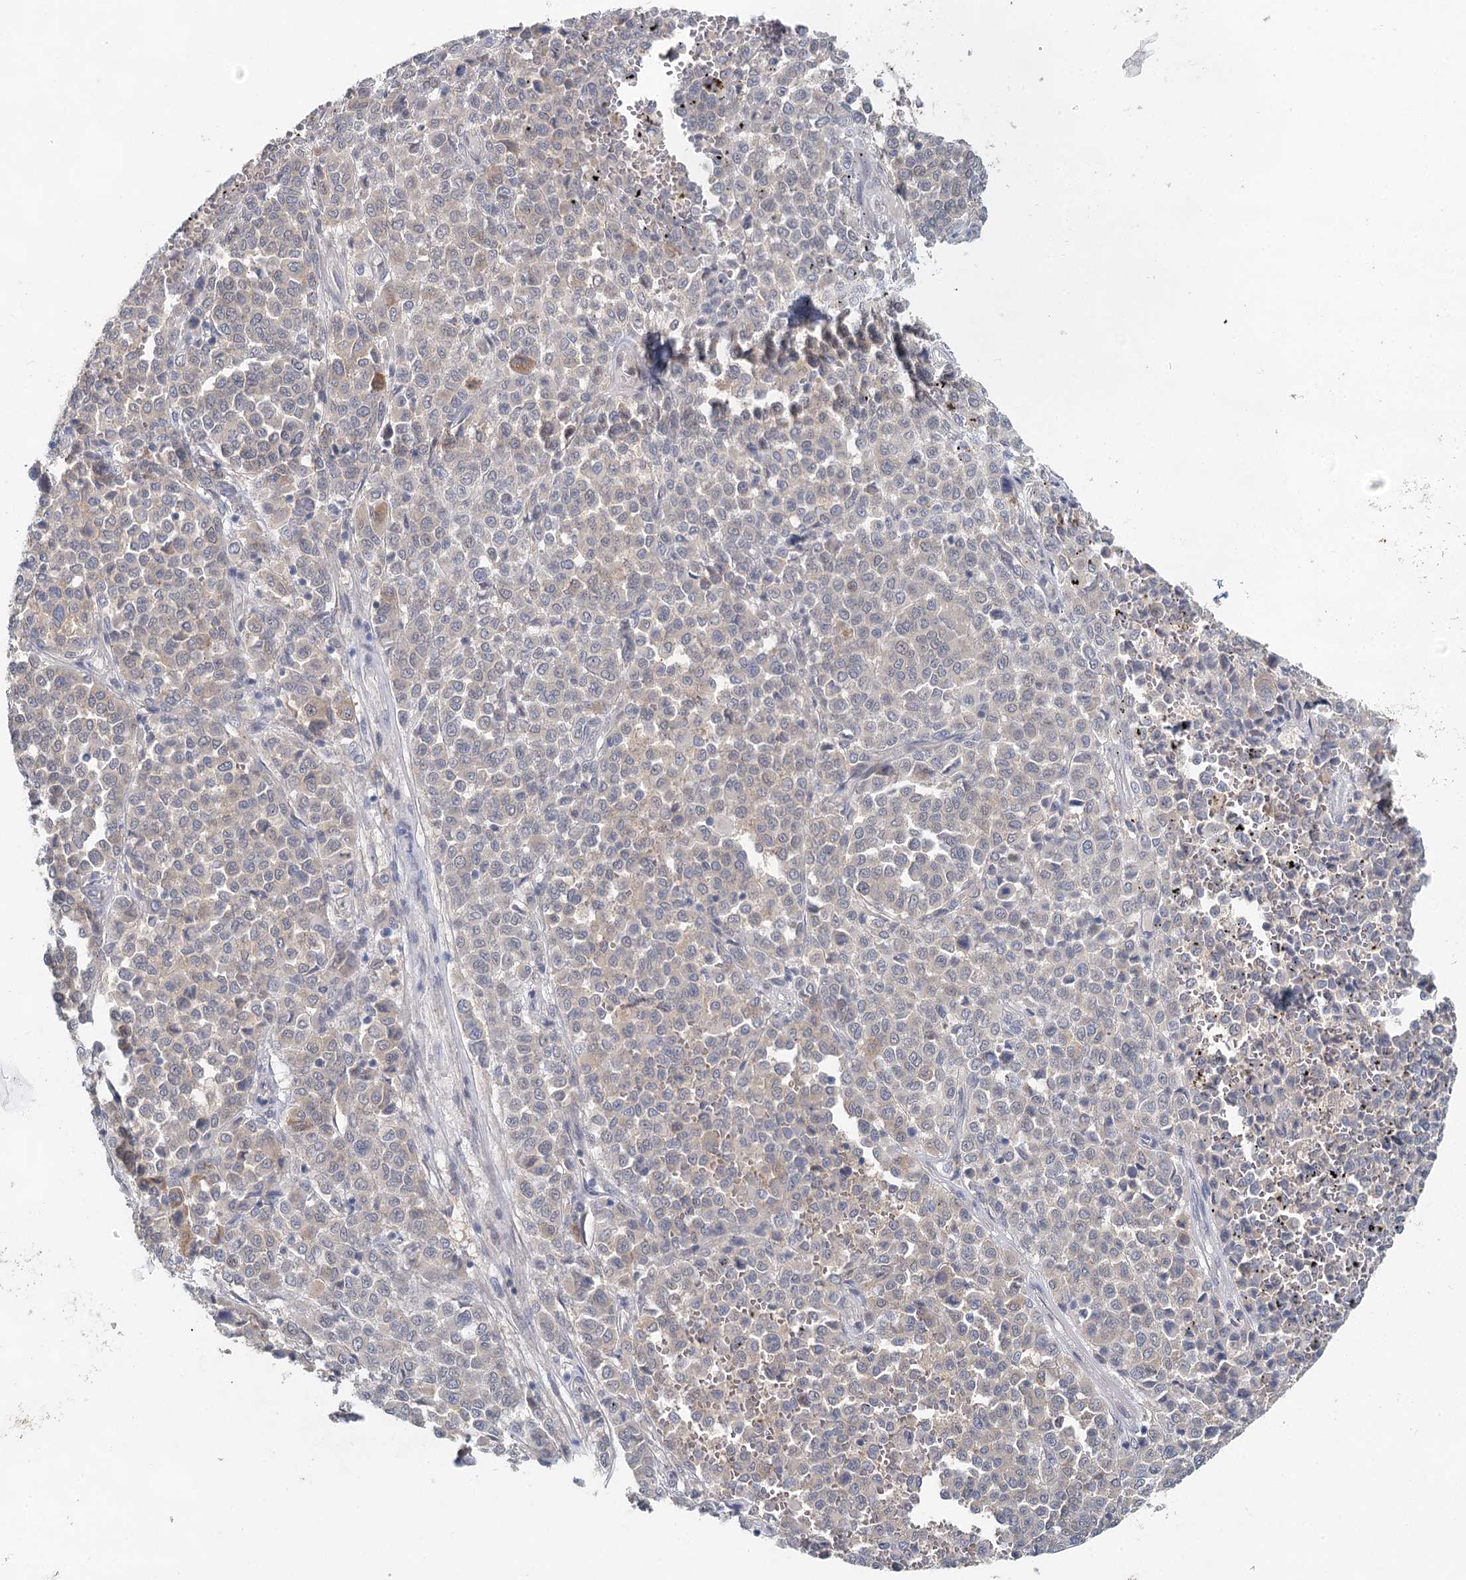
{"staining": {"intensity": "negative", "quantity": "none", "location": "none"}, "tissue": "melanoma", "cell_type": "Tumor cells", "image_type": "cancer", "snomed": [{"axis": "morphology", "description": "Malignant melanoma, Metastatic site"}, {"axis": "topography", "description": "Pancreas"}], "caption": "Immunohistochemistry (IHC) of human malignant melanoma (metastatic site) displays no positivity in tumor cells.", "gene": "BLTP1", "patient": {"sex": "female", "age": 30}}